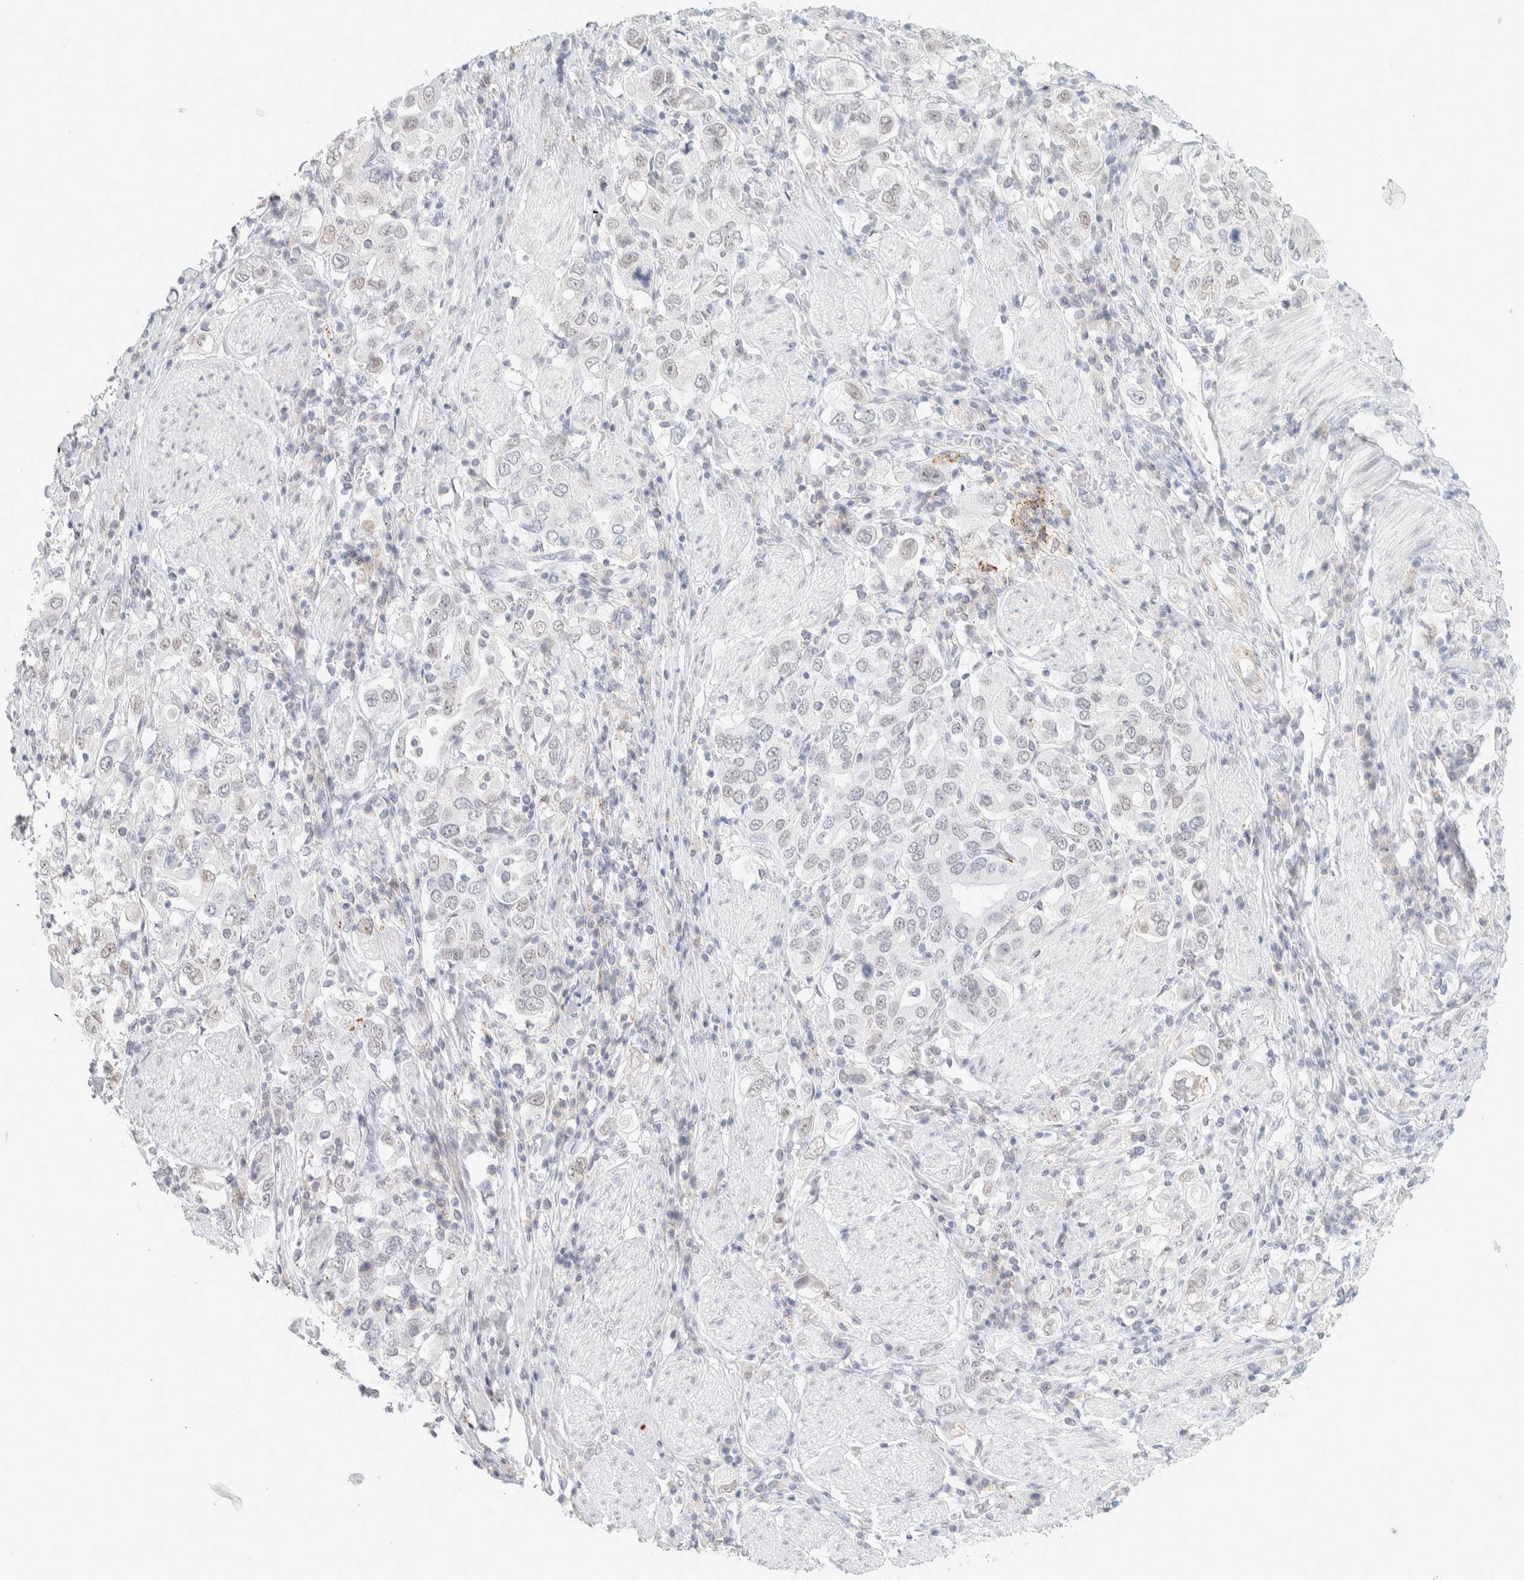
{"staining": {"intensity": "negative", "quantity": "none", "location": "none"}, "tissue": "stomach cancer", "cell_type": "Tumor cells", "image_type": "cancer", "snomed": [{"axis": "morphology", "description": "Adenocarcinoma, NOS"}, {"axis": "topography", "description": "Stomach, upper"}], "caption": "The immunohistochemistry image has no significant positivity in tumor cells of stomach cancer tissue.", "gene": "CDH17", "patient": {"sex": "male", "age": 62}}